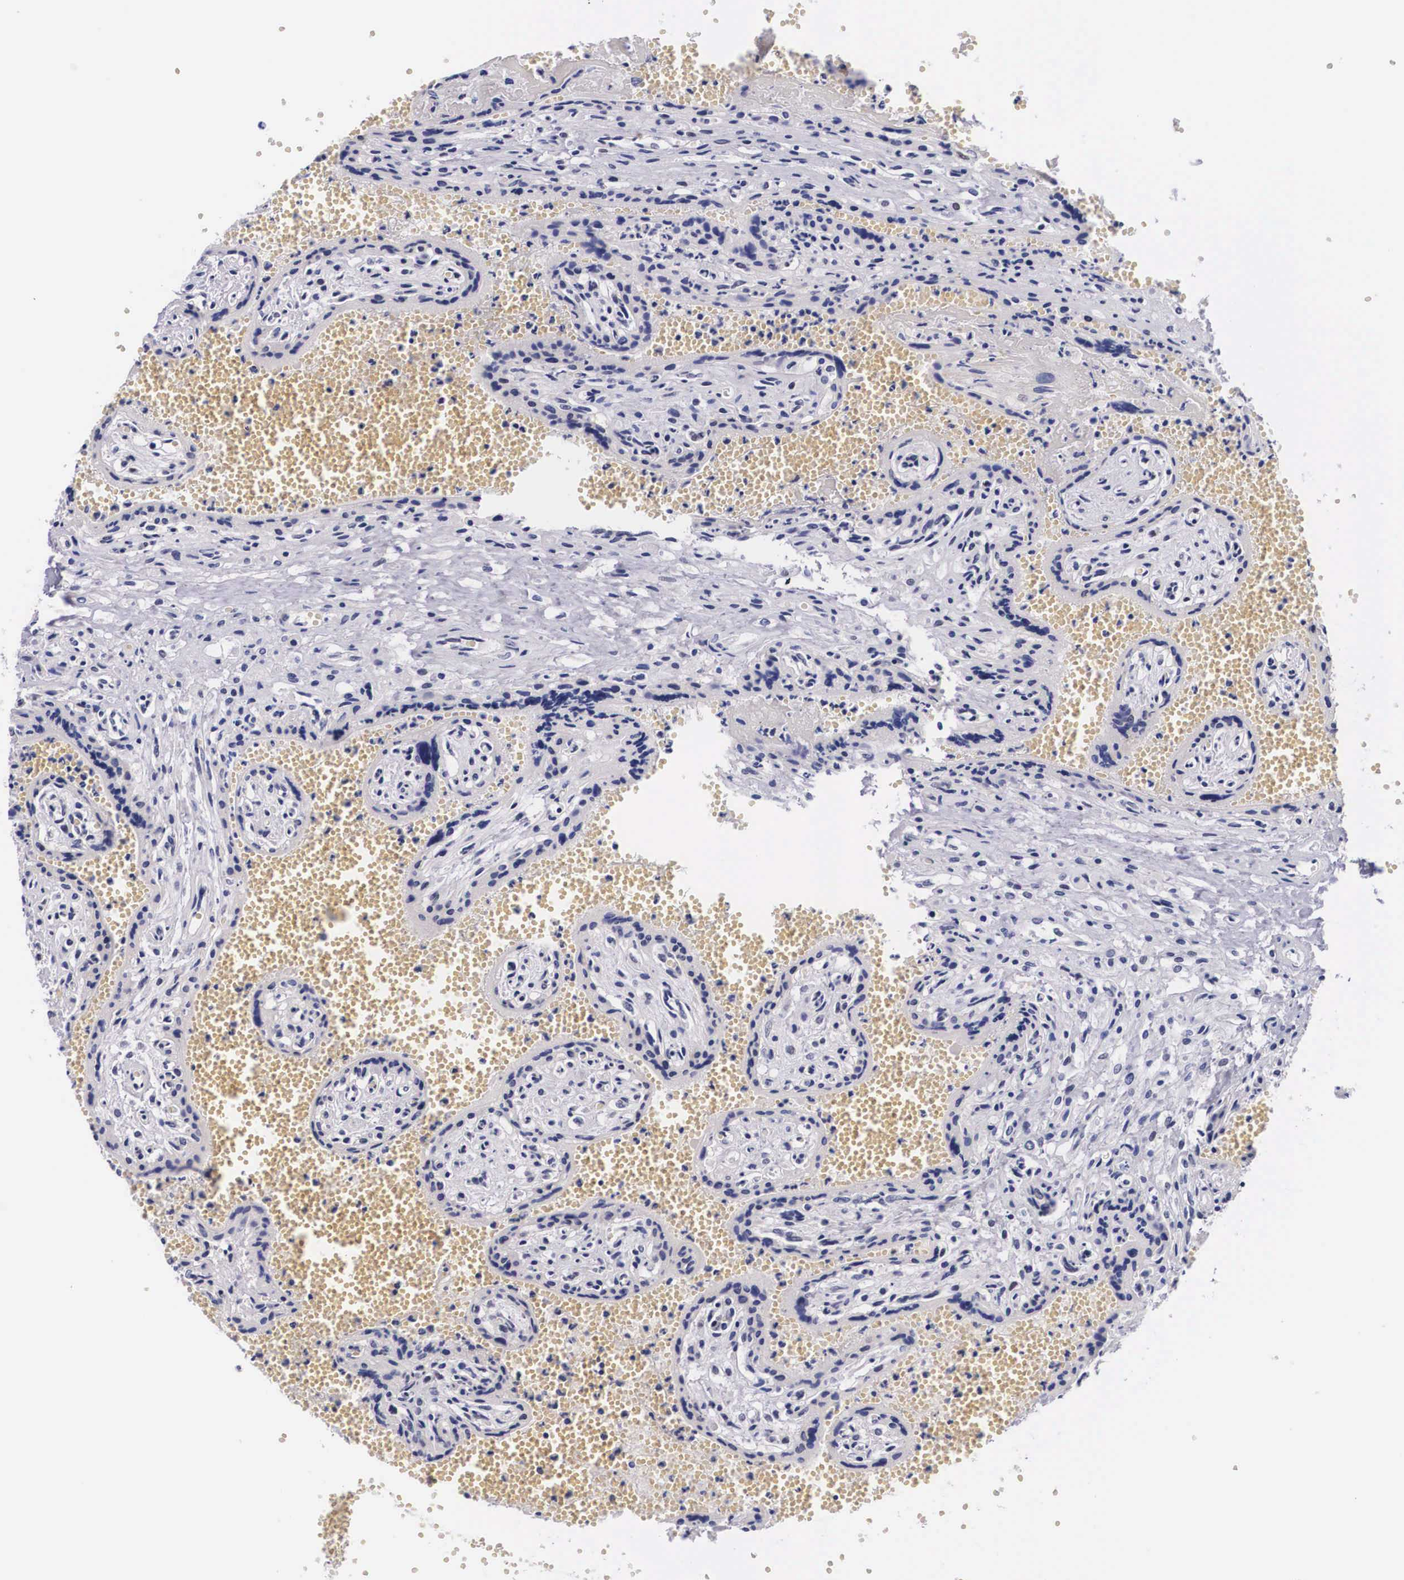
{"staining": {"intensity": "moderate", "quantity": "<25%", "location": "nuclear"}, "tissue": "placenta", "cell_type": "Decidual cells", "image_type": "normal", "snomed": [{"axis": "morphology", "description": "Normal tissue, NOS"}, {"axis": "topography", "description": "Placenta"}], "caption": "High-power microscopy captured an immunohistochemistry histopathology image of unremarkable placenta, revealing moderate nuclear staining in about <25% of decidual cells.", "gene": "KHDRBS3", "patient": {"sex": "female", "age": 40}}